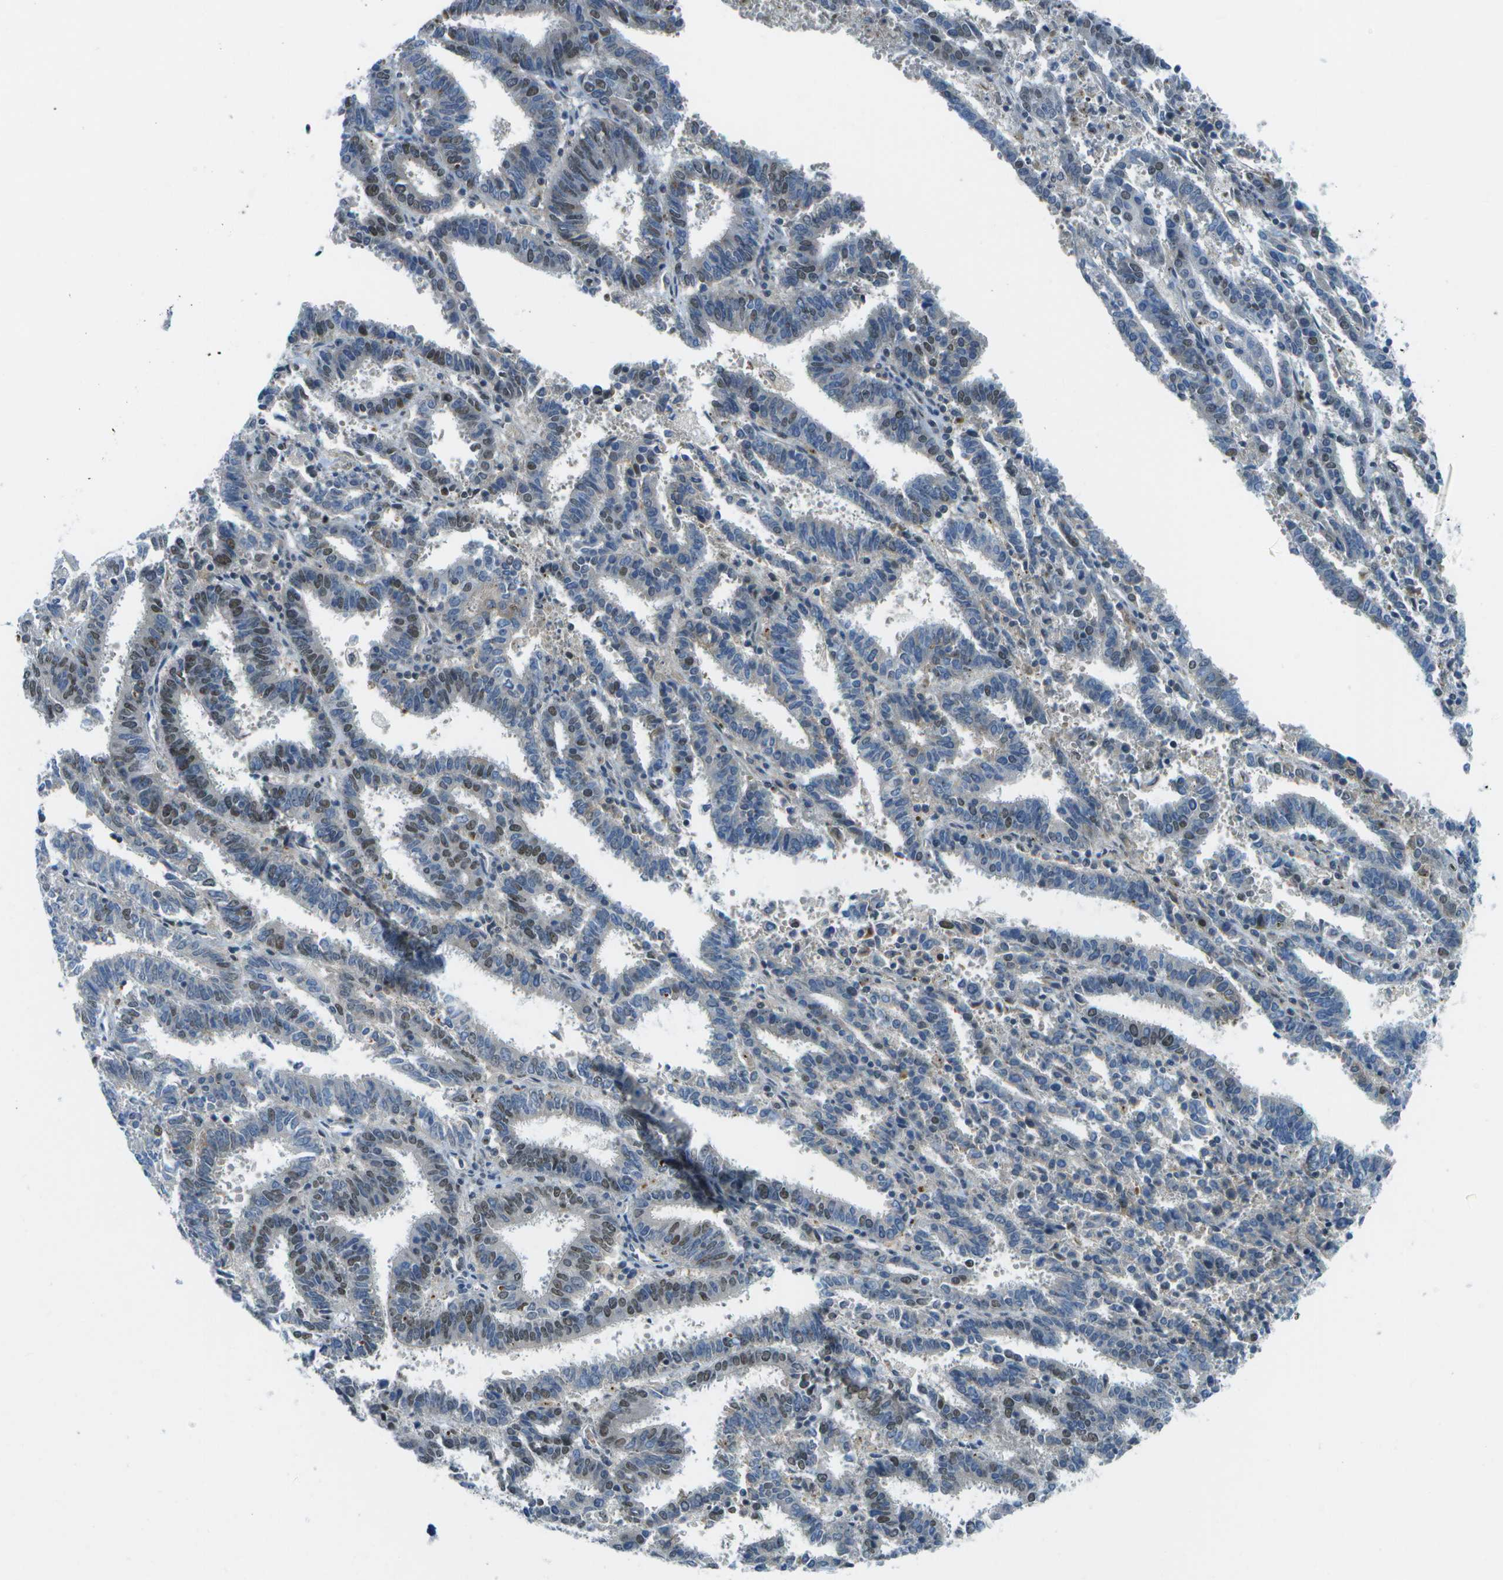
{"staining": {"intensity": "weak", "quantity": "25%-75%", "location": "nuclear"}, "tissue": "endometrial cancer", "cell_type": "Tumor cells", "image_type": "cancer", "snomed": [{"axis": "morphology", "description": "Adenocarcinoma, NOS"}, {"axis": "topography", "description": "Uterus"}], "caption": "Endometrial cancer (adenocarcinoma) was stained to show a protein in brown. There is low levels of weak nuclear positivity in approximately 25%-75% of tumor cells.", "gene": "PITHD1", "patient": {"sex": "female", "age": 83}}